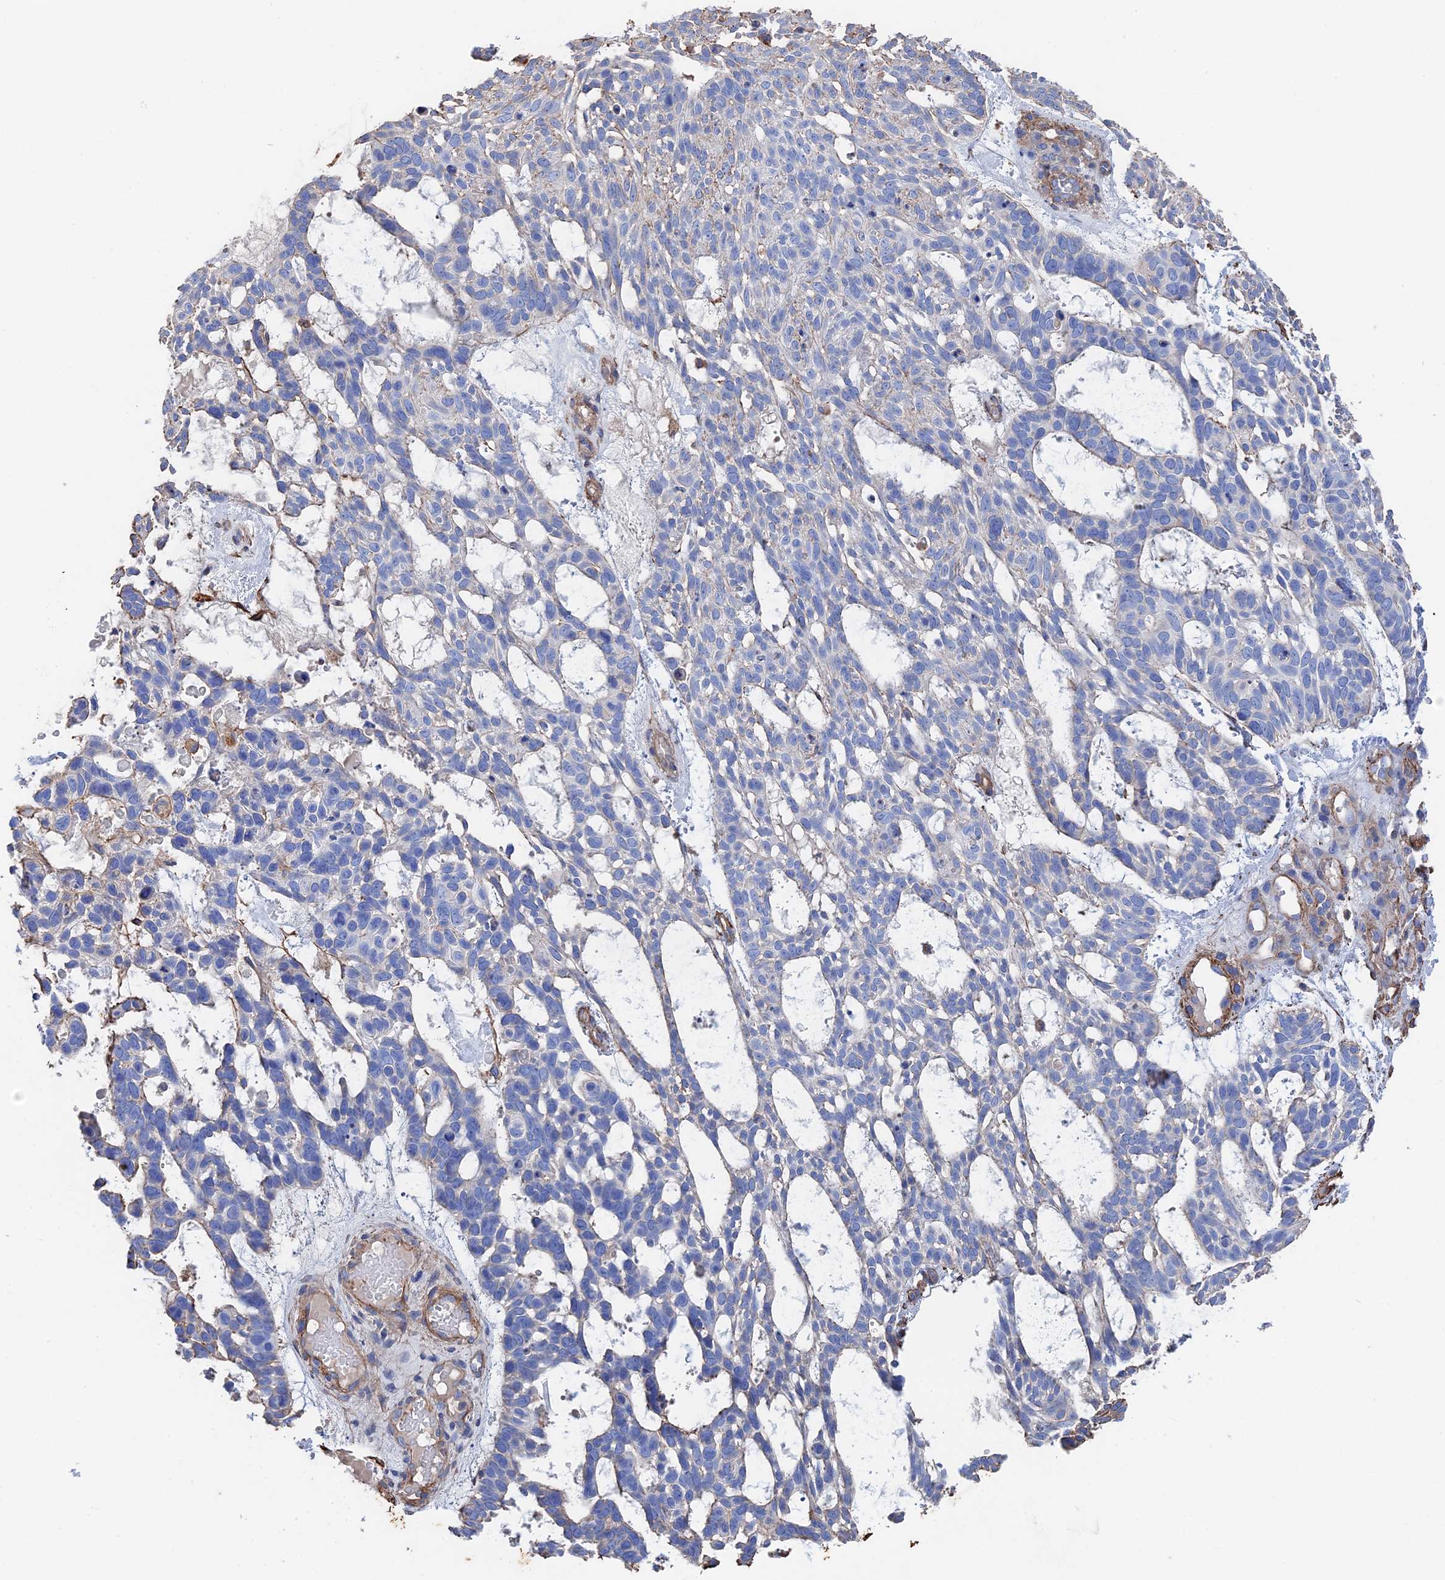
{"staining": {"intensity": "negative", "quantity": "none", "location": "none"}, "tissue": "skin cancer", "cell_type": "Tumor cells", "image_type": "cancer", "snomed": [{"axis": "morphology", "description": "Basal cell carcinoma"}, {"axis": "topography", "description": "Skin"}], "caption": "DAB immunohistochemical staining of skin basal cell carcinoma reveals no significant staining in tumor cells.", "gene": "STRA6", "patient": {"sex": "male", "age": 88}}